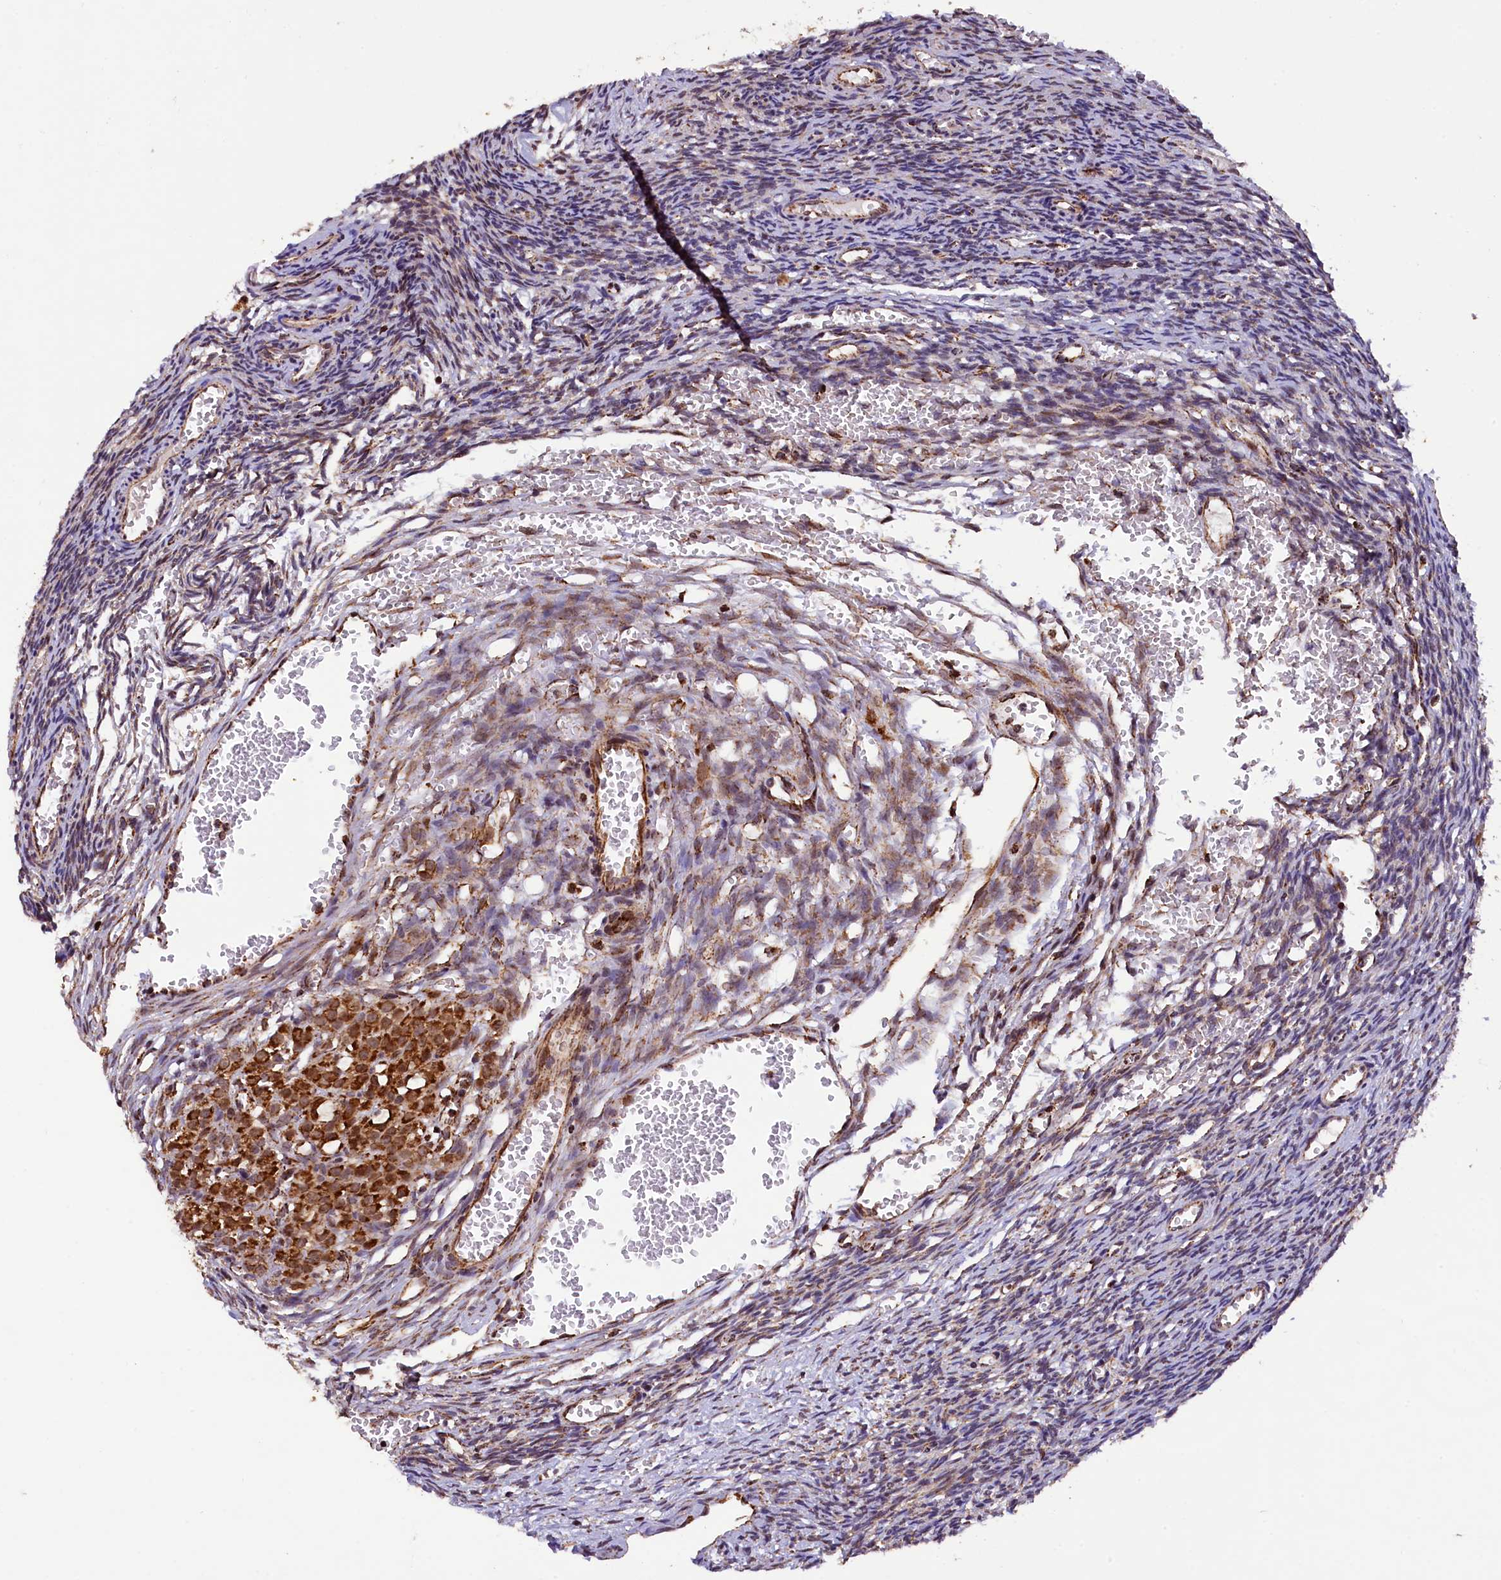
{"staining": {"intensity": "moderate", "quantity": ">75%", "location": "cytoplasmic/membranous"}, "tissue": "ovary", "cell_type": "Follicle cells", "image_type": "normal", "snomed": [{"axis": "morphology", "description": "Normal tissue, NOS"}, {"axis": "topography", "description": "Ovary"}], "caption": "Follicle cells reveal medium levels of moderate cytoplasmic/membranous expression in approximately >75% of cells in benign human ovary. Nuclei are stained in blue.", "gene": "KLC2", "patient": {"sex": "female", "age": 39}}